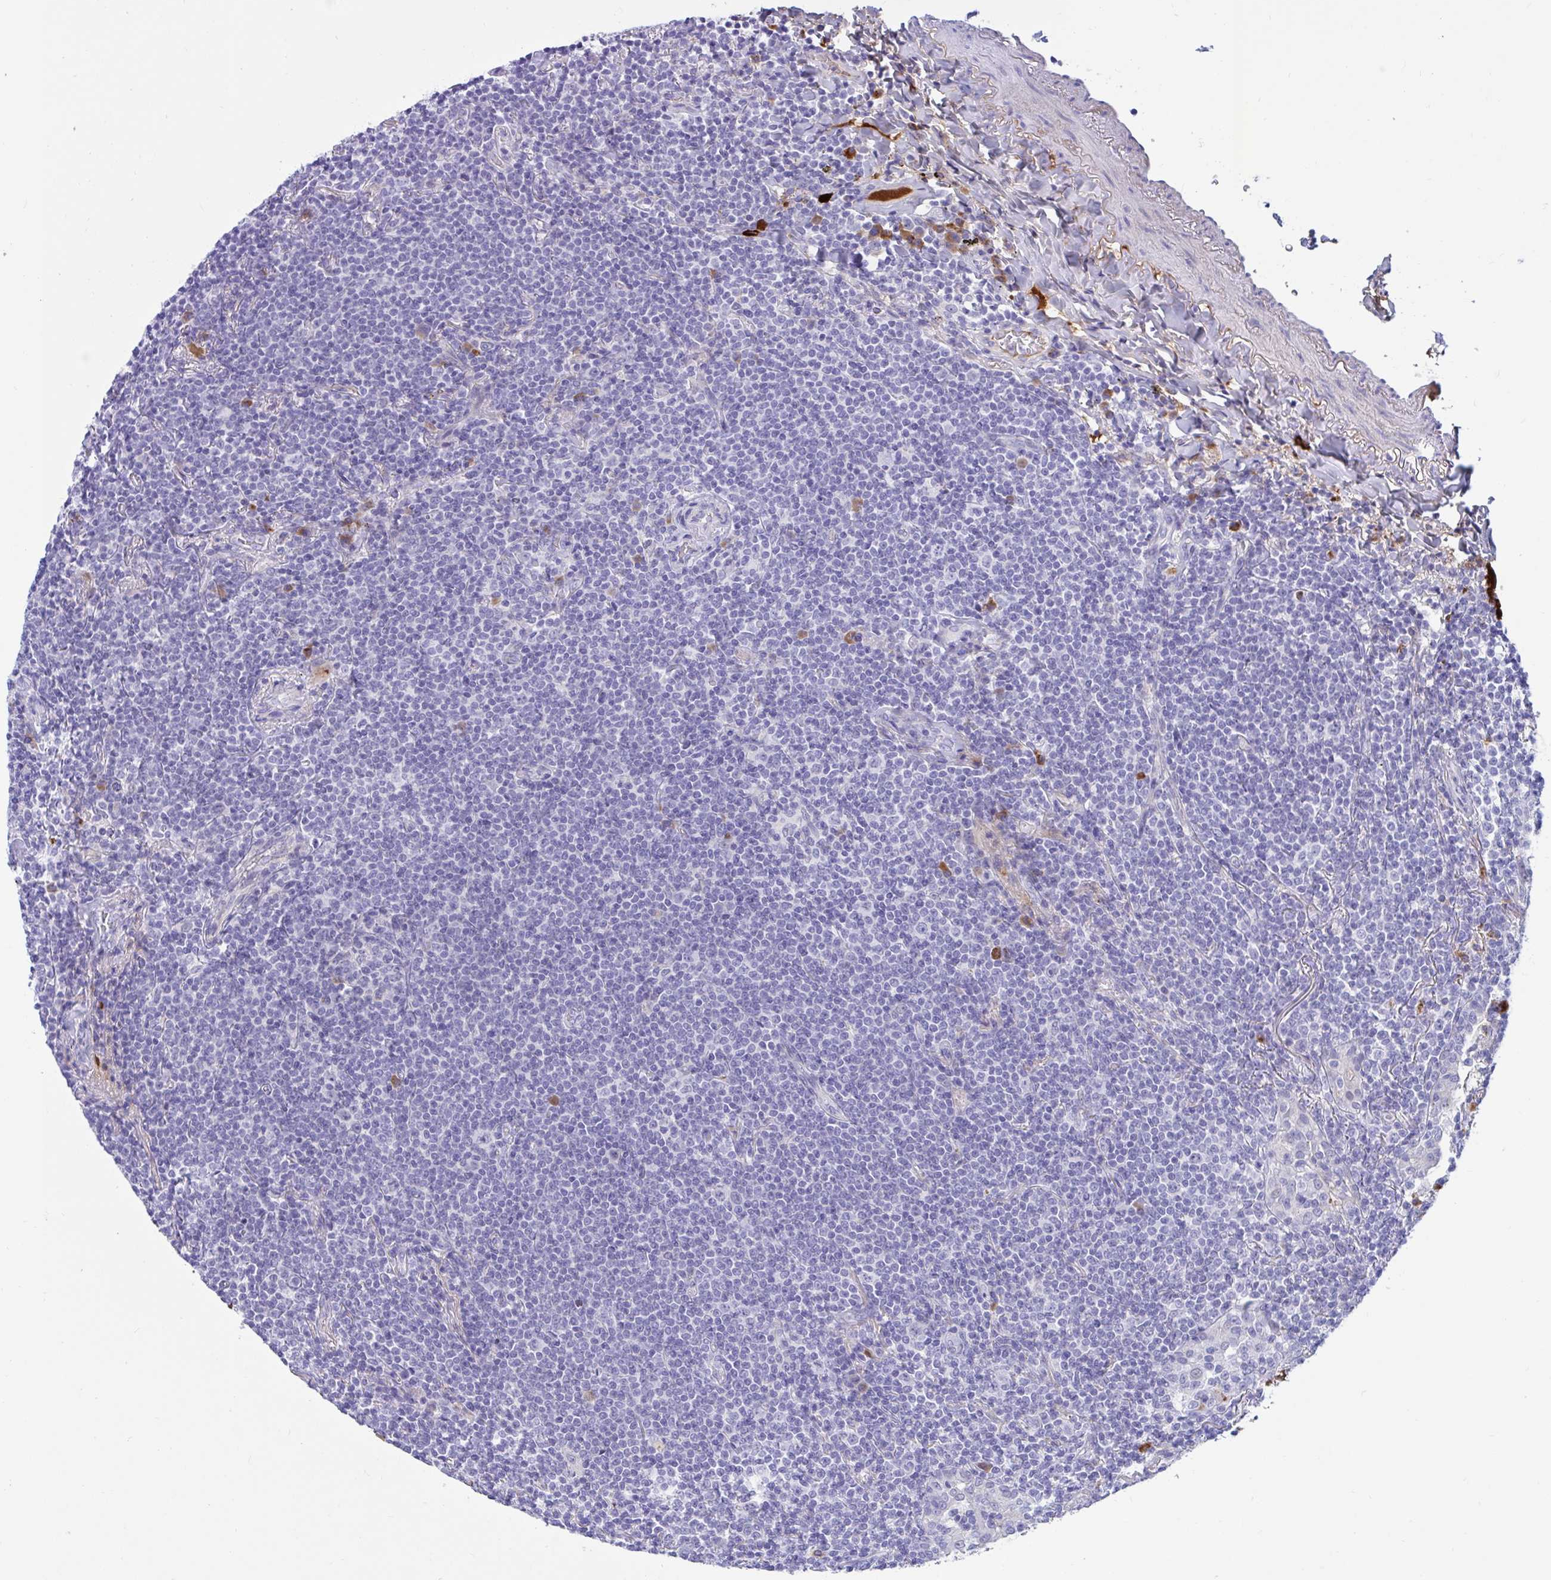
{"staining": {"intensity": "negative", "quantity": "none", "location": "none"}, "tissue": "lymphoma", "cell_type": "Tumor cells", "image_type": "cancer", "snomed": [{"axis": "morphology", "description": "Malignant lymphoma, non-Hodgkin's type, Low grade"}, {"axis": "topography", "description": "Lung"}], "caption": "IHC image of neoplastic tissue: malignant lymphoma, non-Hodgkin's type (low-grade) stained with DAB demonstrates no significant protein staining in tumor cells. (DAB immunohistochemistry, high magnification).", "gene": "FAM219B", "patient": {"sex": "female", "age": 71}}